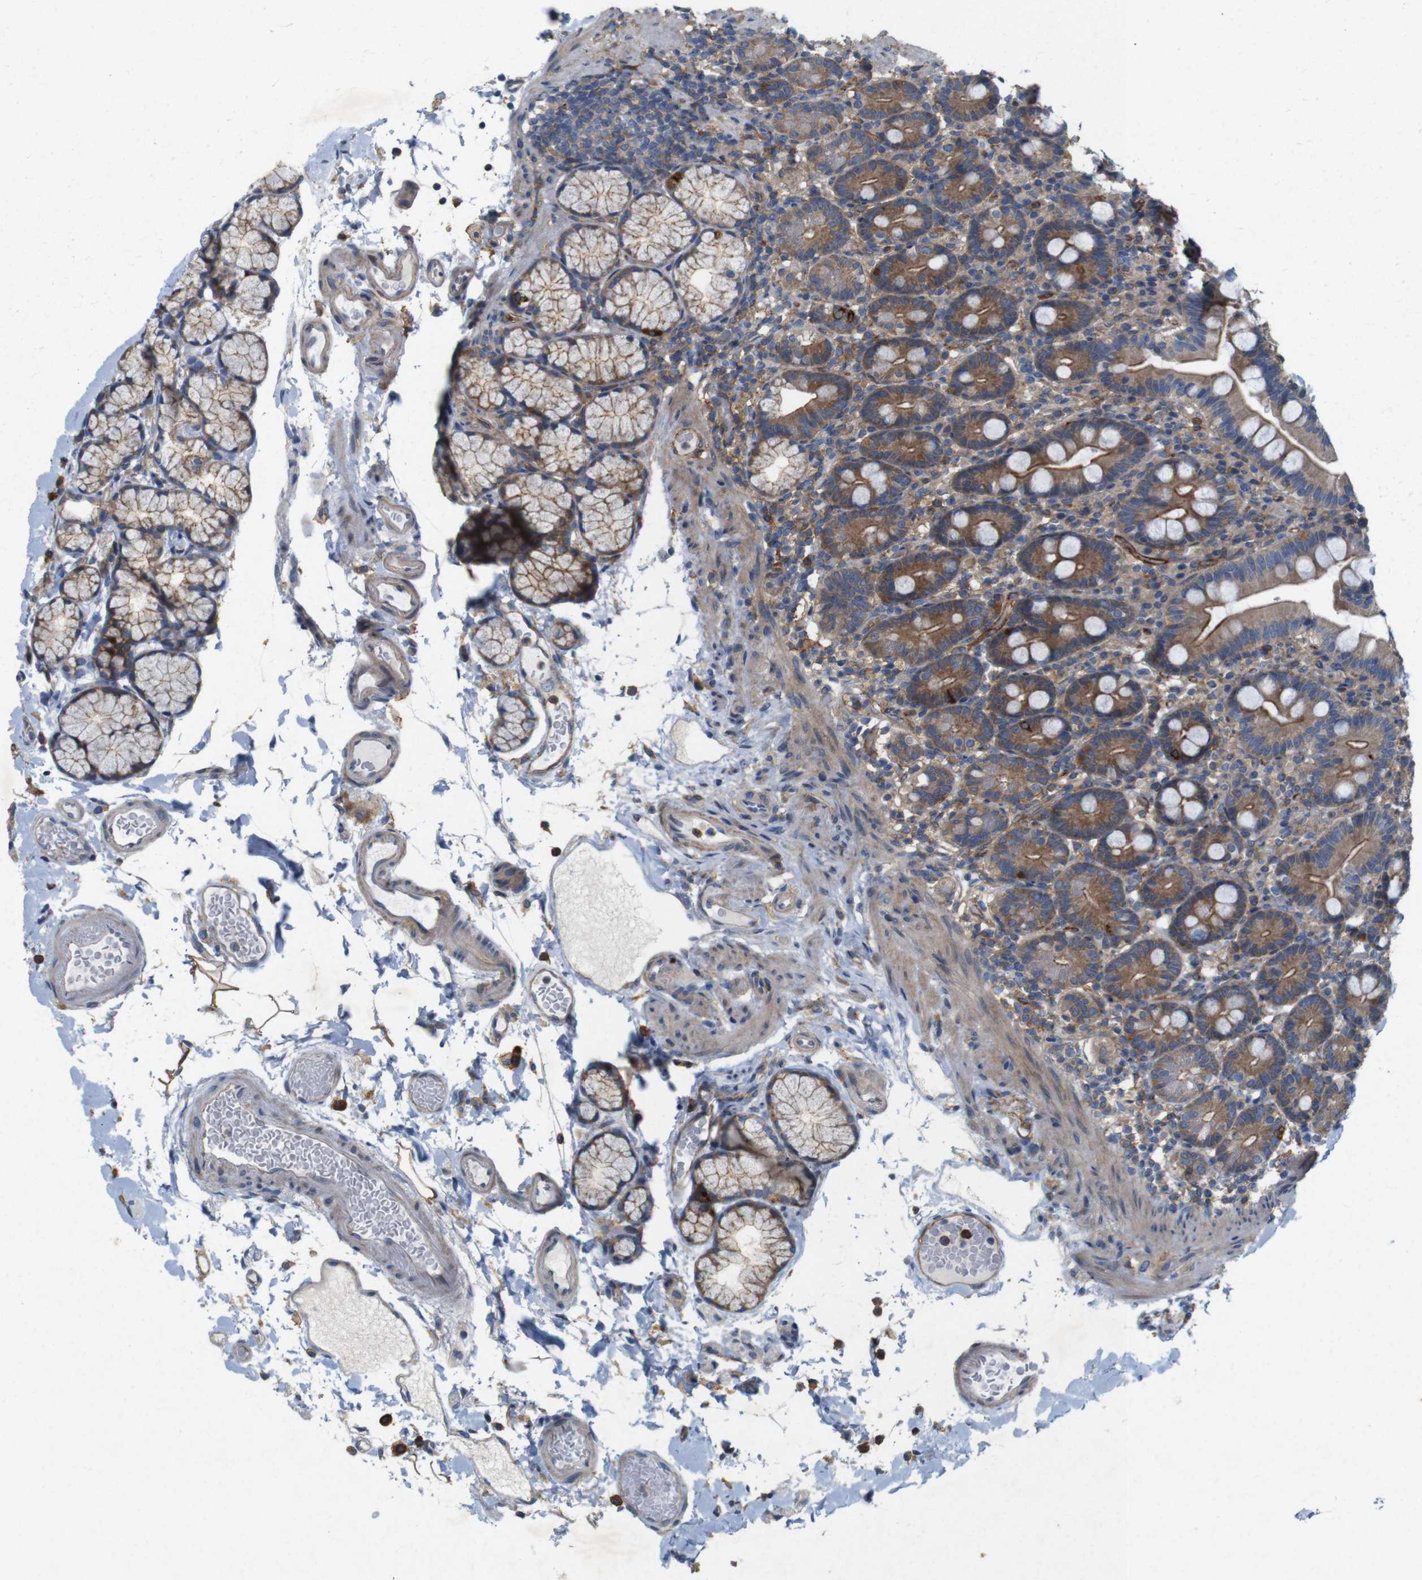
{"staining": {"intensity": "moderate", "quantity": ">75%", "location": "cytoplasmic/membranous"}, "tissue": "duodenum", "cell_type": "Glandular cells", "image_type": "normal", "snomed": [{"axis": "morphology", "description": "Normal tissue, NOS"}, {"axis": "topography", "description": "Small intestine, NOS"}], "caption": "DAB immunohistochemical staining of normal duodenum demonstrates moderate cytoplasmic/membranous protein positivity in about >75% of glandular cells.", "gene": "SIGLEC8", "patient": {"sex": "female", "age": 71}}